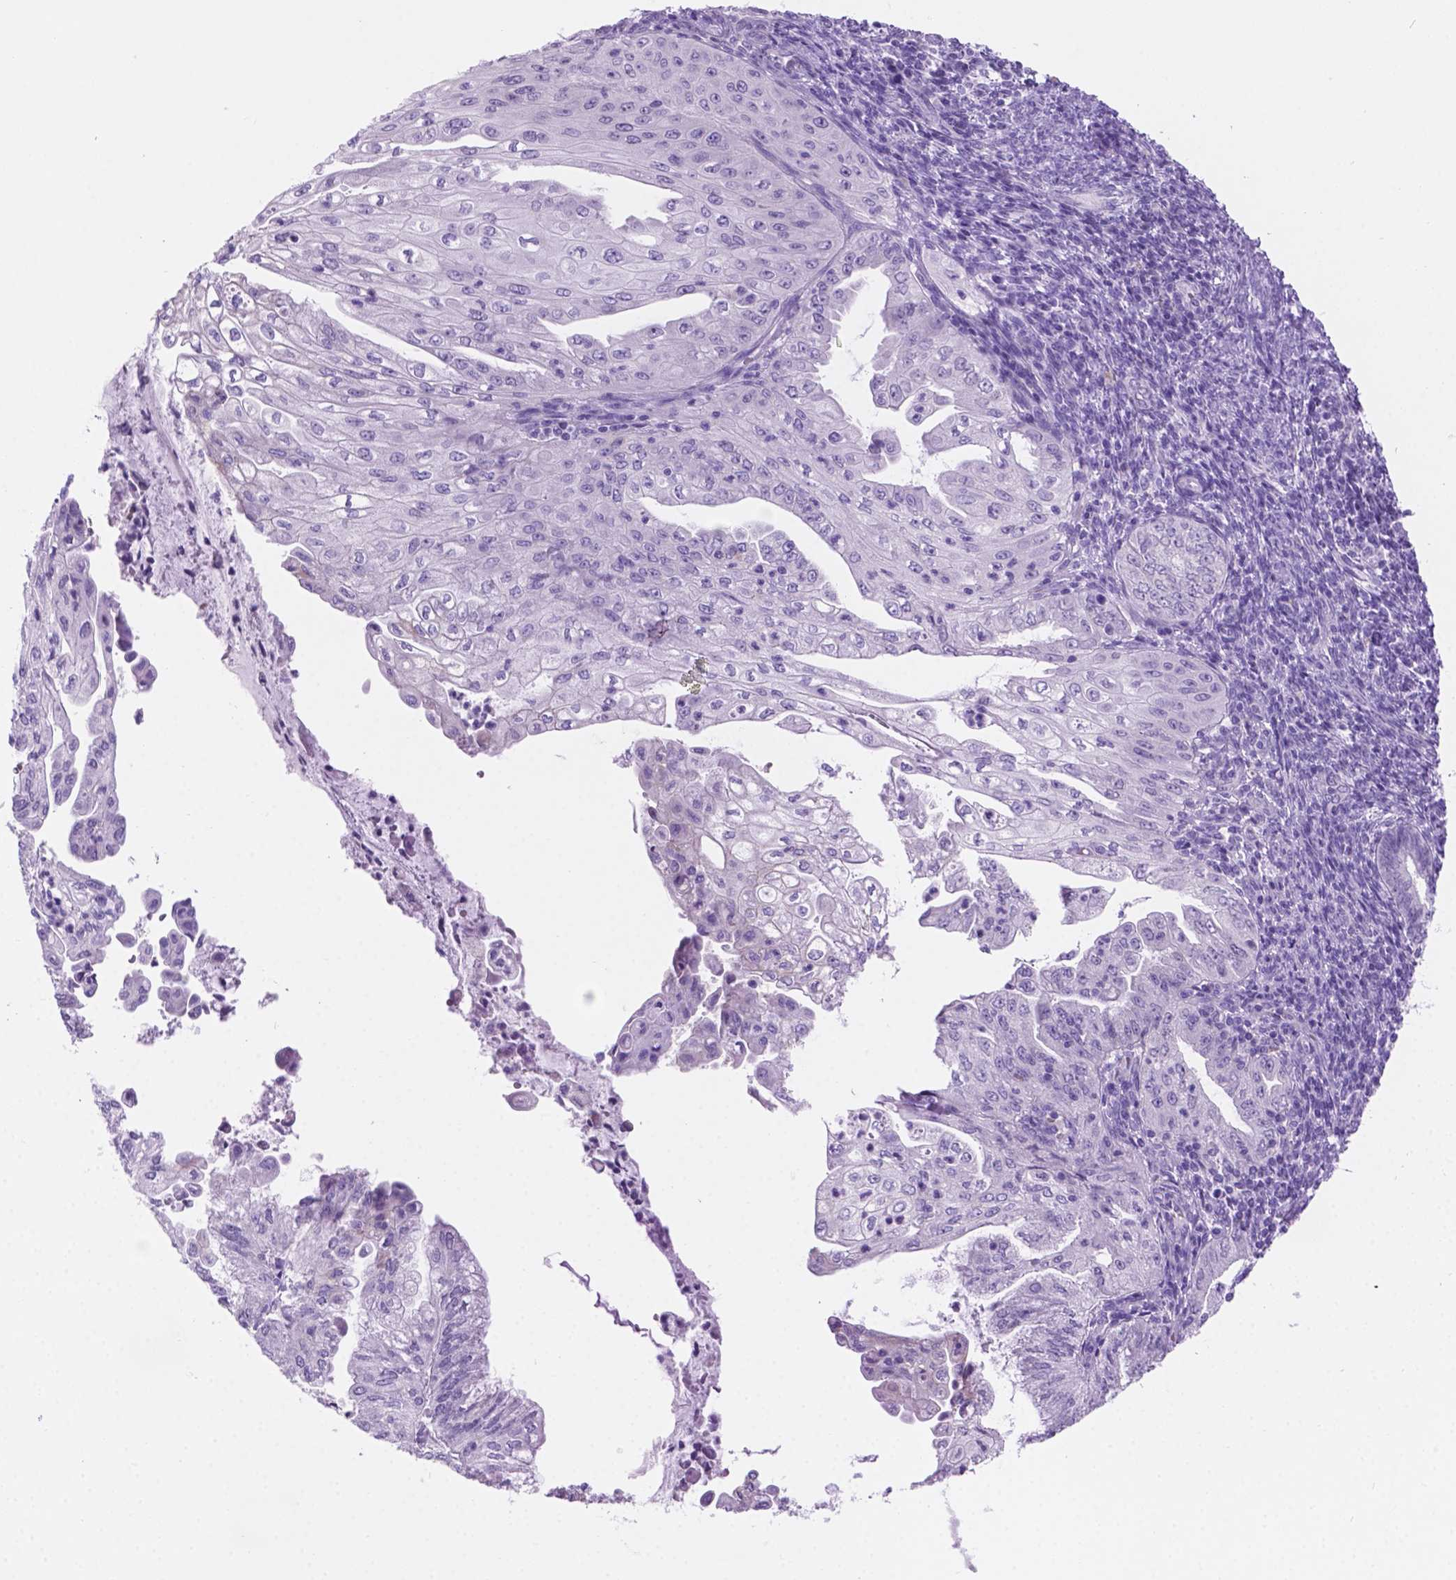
{"staining": {"intensity": "negative", "quantity": "none", "location": "none"}, "tissue": "endometrial cancer", "cell_type": "Tumor cells", "image_type": "cancer", "snomed": [{"axis": "morphology", "description": "Adenocarcinoma, NOS"}, {"axis": "topography", "description": "Endometrium"}], "caption": "Histopathology image shows no protein staining in tumor cells of endometrial cancer (adenocarcinoma) tissue. (DAB immunohistochemistry (IHC), high magnification).", "gene": "GRIN2B", "patient": {"sex": "female", "age": 55}}